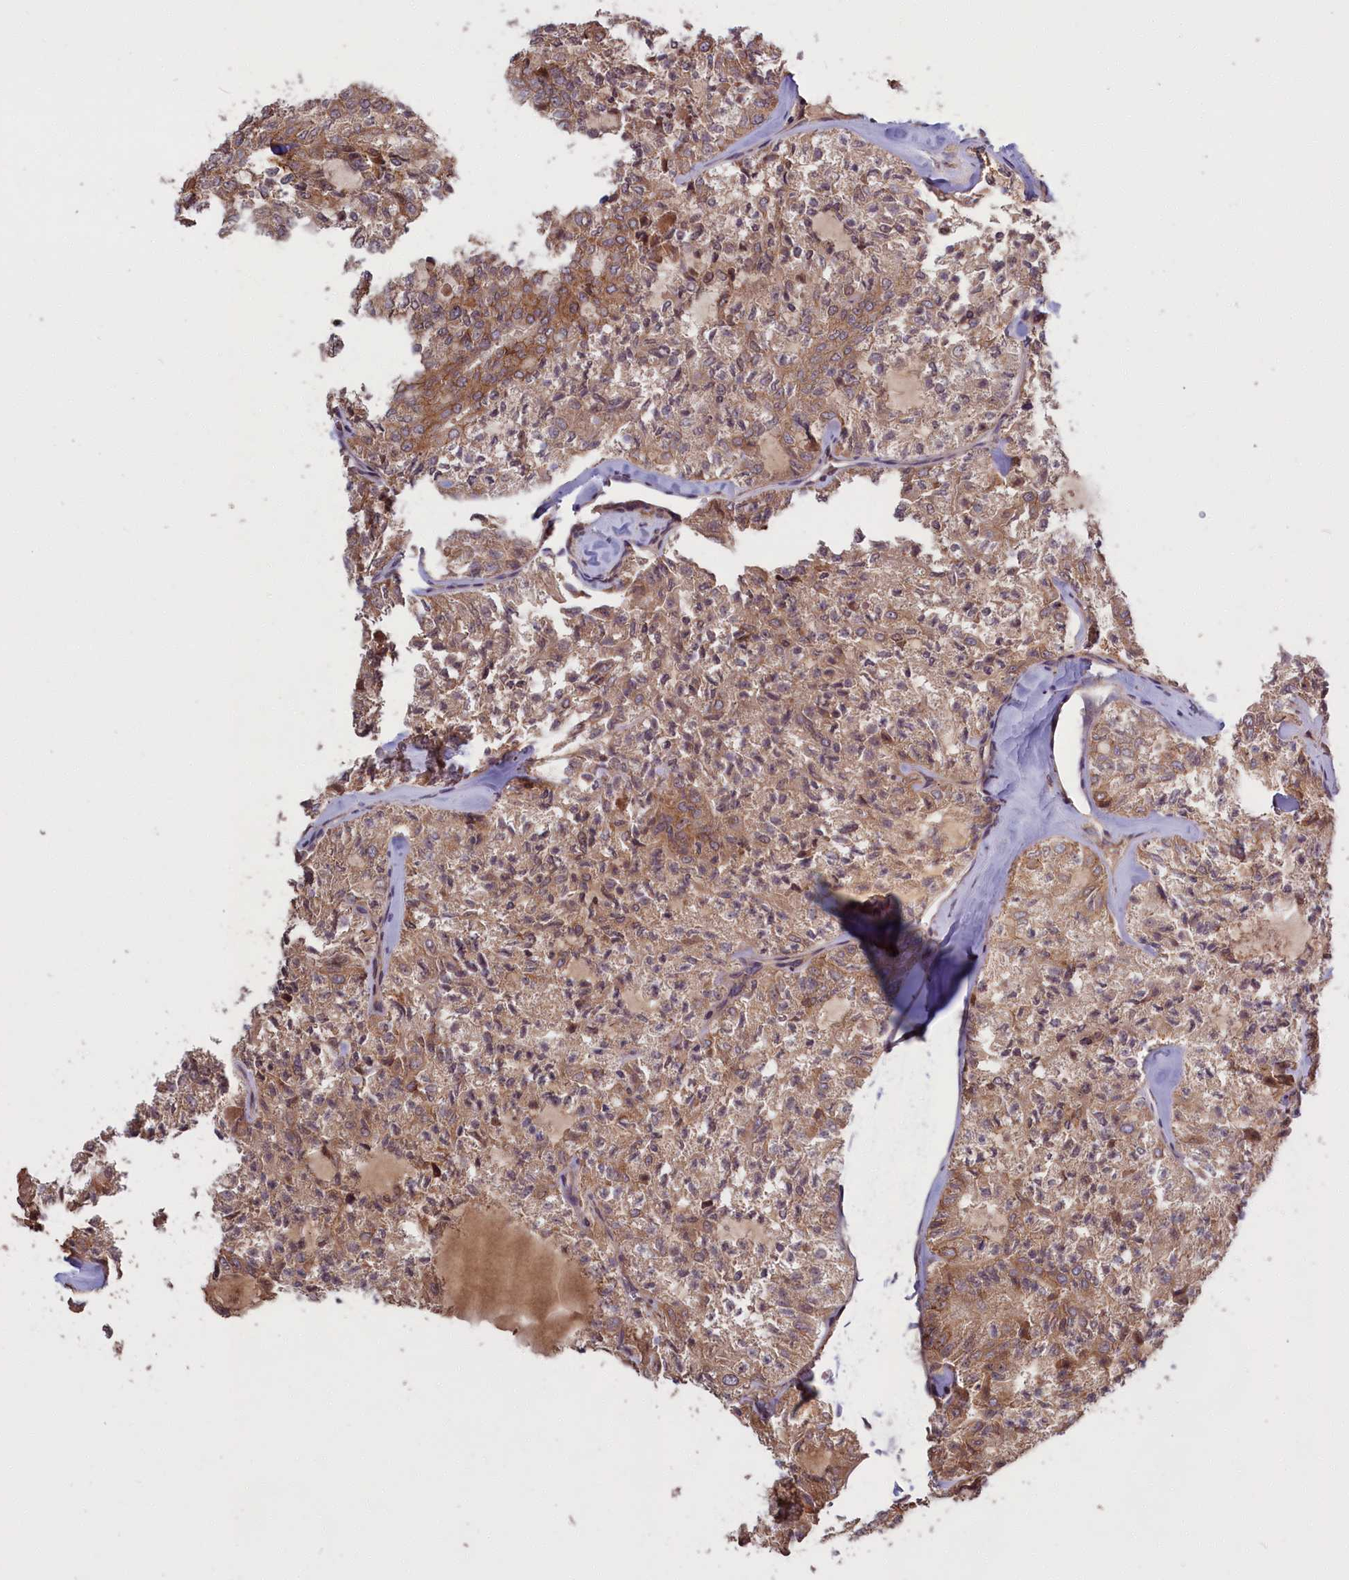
{"staining": {"intensity": "moderate", "quantity": ">75%", "location": "cytoplasmic/membranous"}, "tissue": "thyroid cancer", "cell_type": "Tumor cells", "image_type": "cancer", "snomed": [{"axis": "morphology", "description": "Follicular adenoma carcinoma, NOS"}, {"axis": "topography", "description": "Thyroid gland"}], "caption": "Moderate cytoplasmic/membranous expression for a protein is present in about >75% of tumor cells of thyroid cancer (follicular adenoma carcinoma) using IHC.", "gene": "DENND1B", "patient": {"sex": "male", "age": 75}}